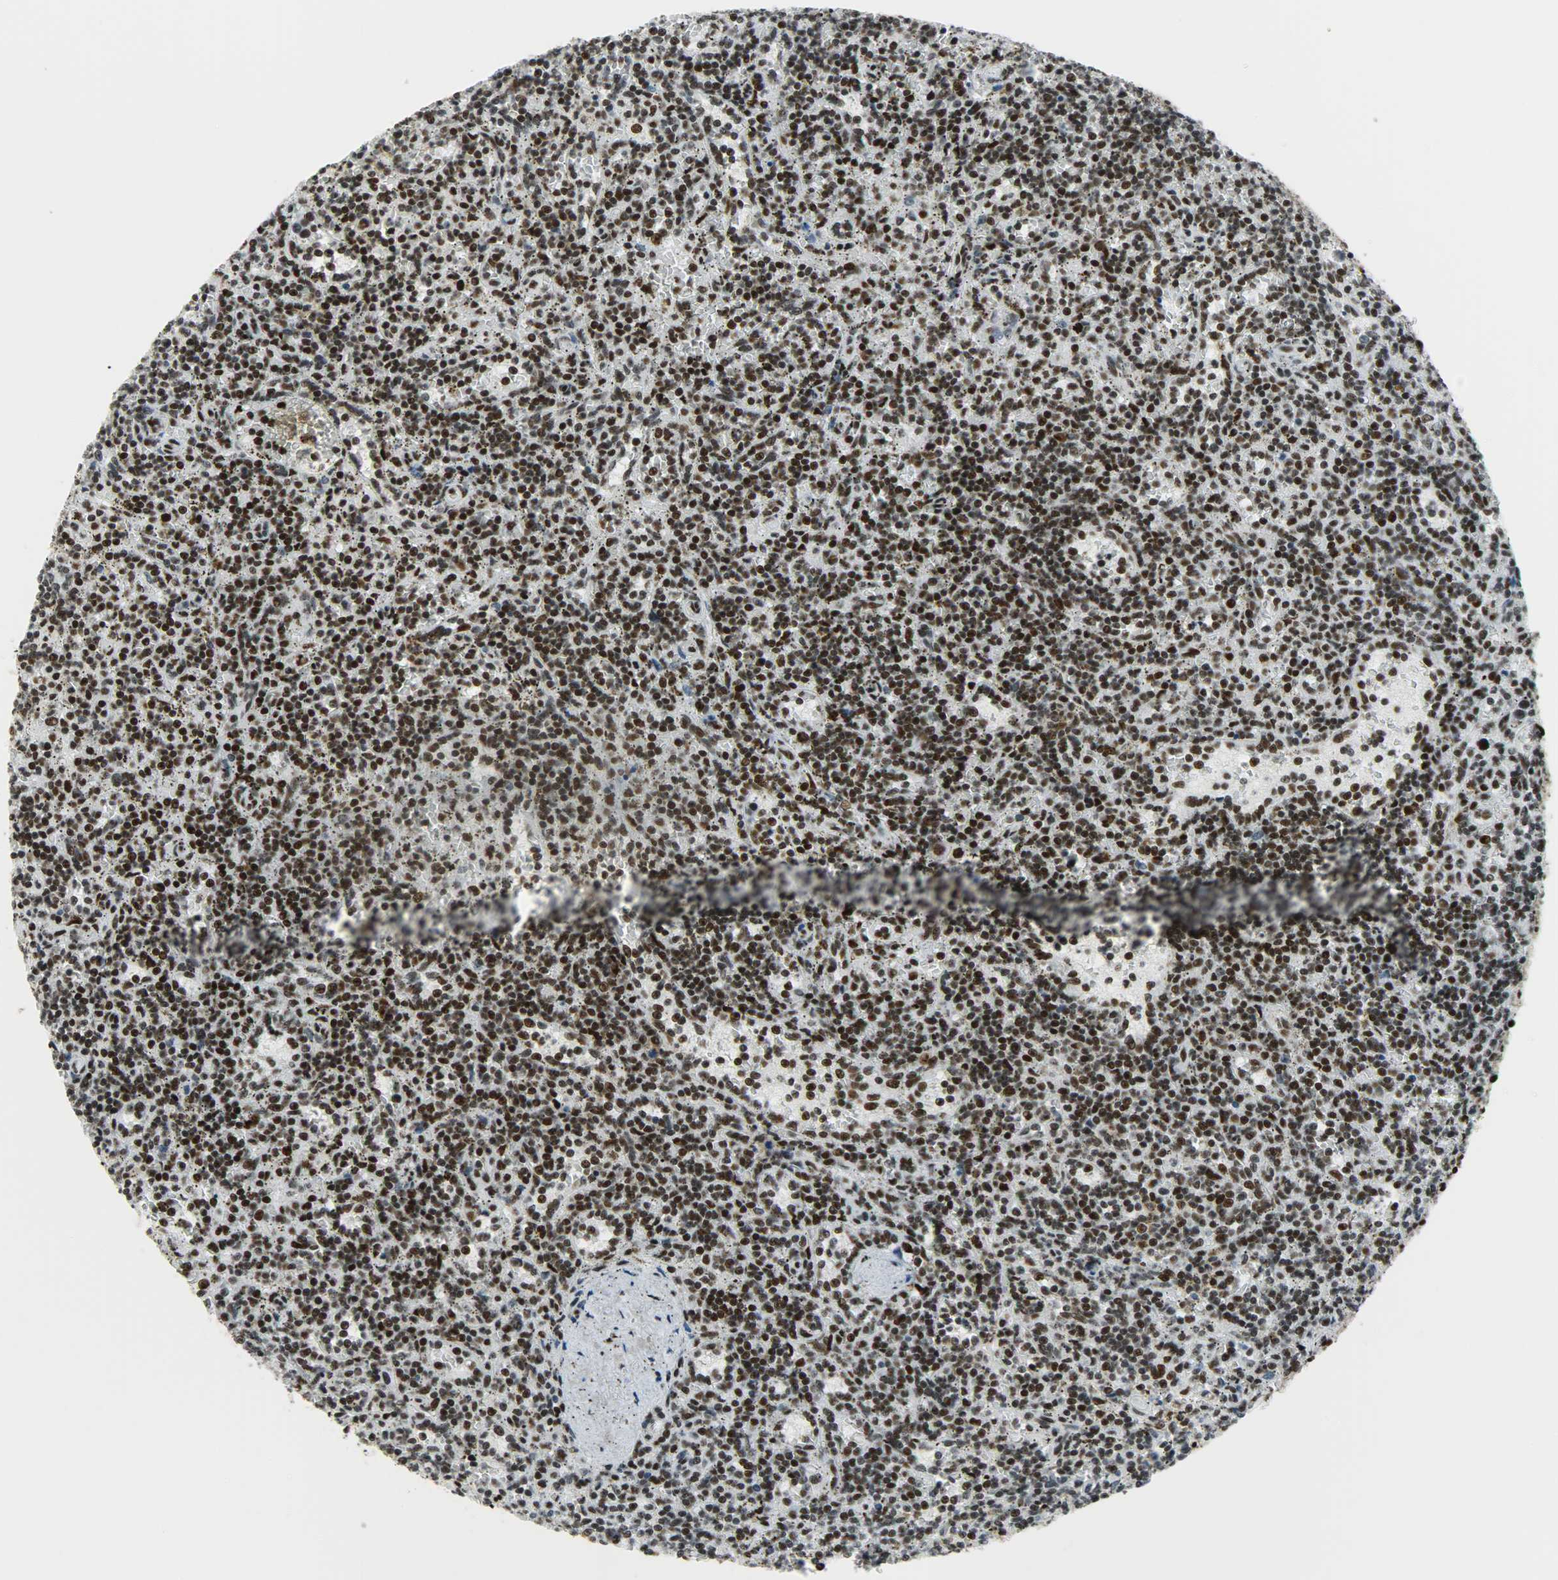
{"staining": {"intensity": "strong", "quantity": ">75%", "location": "nuclear"}, "tissue": "lymphoma", "cell_type": "Tumor cells", "image_type": "cancer", "snomed": [{"axis": "morphology", "description": "Malignant lymphoma, non-Hodgkin's type, Low grade"}, {"axis": "topography", "description": "Spleen"}], "caption": "This is an image of IHC staining of malignant lymphoma, non-Hodgkin's type (low-grade), which shows strong staining in the nuclear of tumor cells.", "gene": "SNRPA", "patient": {"sex": "male", "age": 73}}